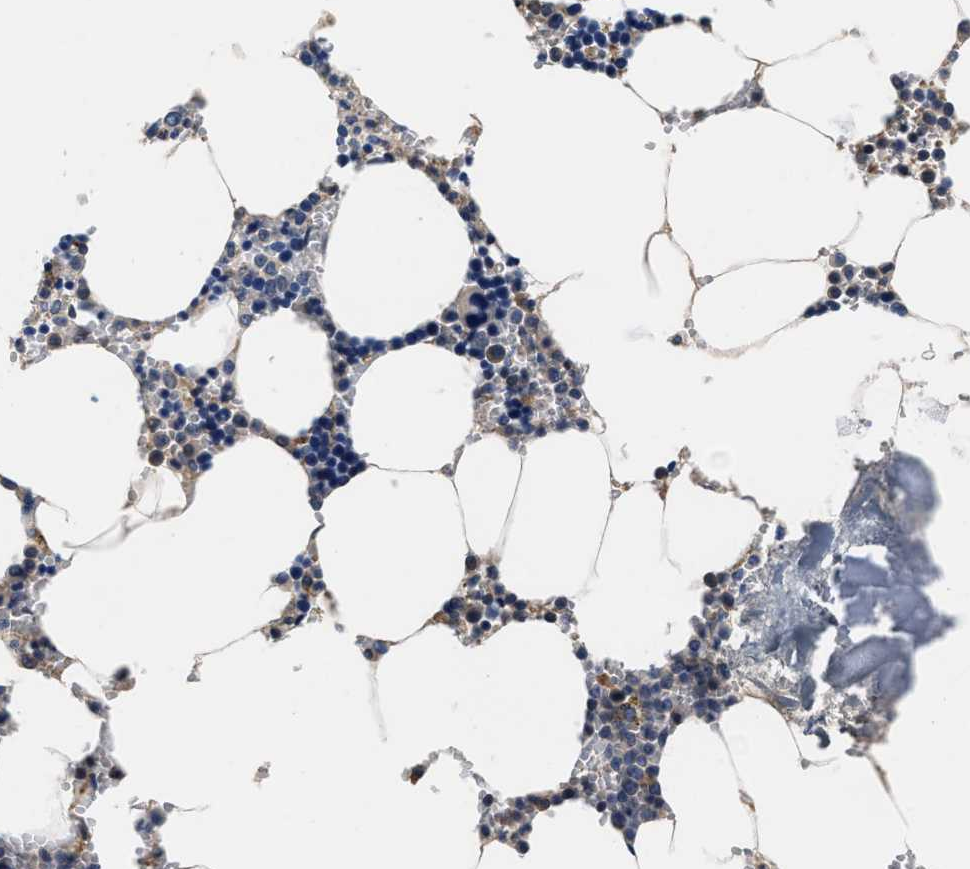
{"staining": {"intensity": "weak", "quantity": "<25%", "location": "cytoplasmic/membranous"}, "tissue": "bone marrow", "cell_type": "Hematopoietic cells", "image_type": "normal", "snomed": [{"axis": "morphology", "description": "Normal tissue, NOS"}, {"axis": "topography", "description": "Bone marrow"}], "caption": "Hematopoietic cells are negative for protein expression in normal human bone marrow. The staining is performed using DAB (3,3'-diaminobenzidine) brown chromogen with nuclei counter-stained in using hematoxylin.", "gene": "ANKIB1", "patient": {"sex": "male", "age": 70}}